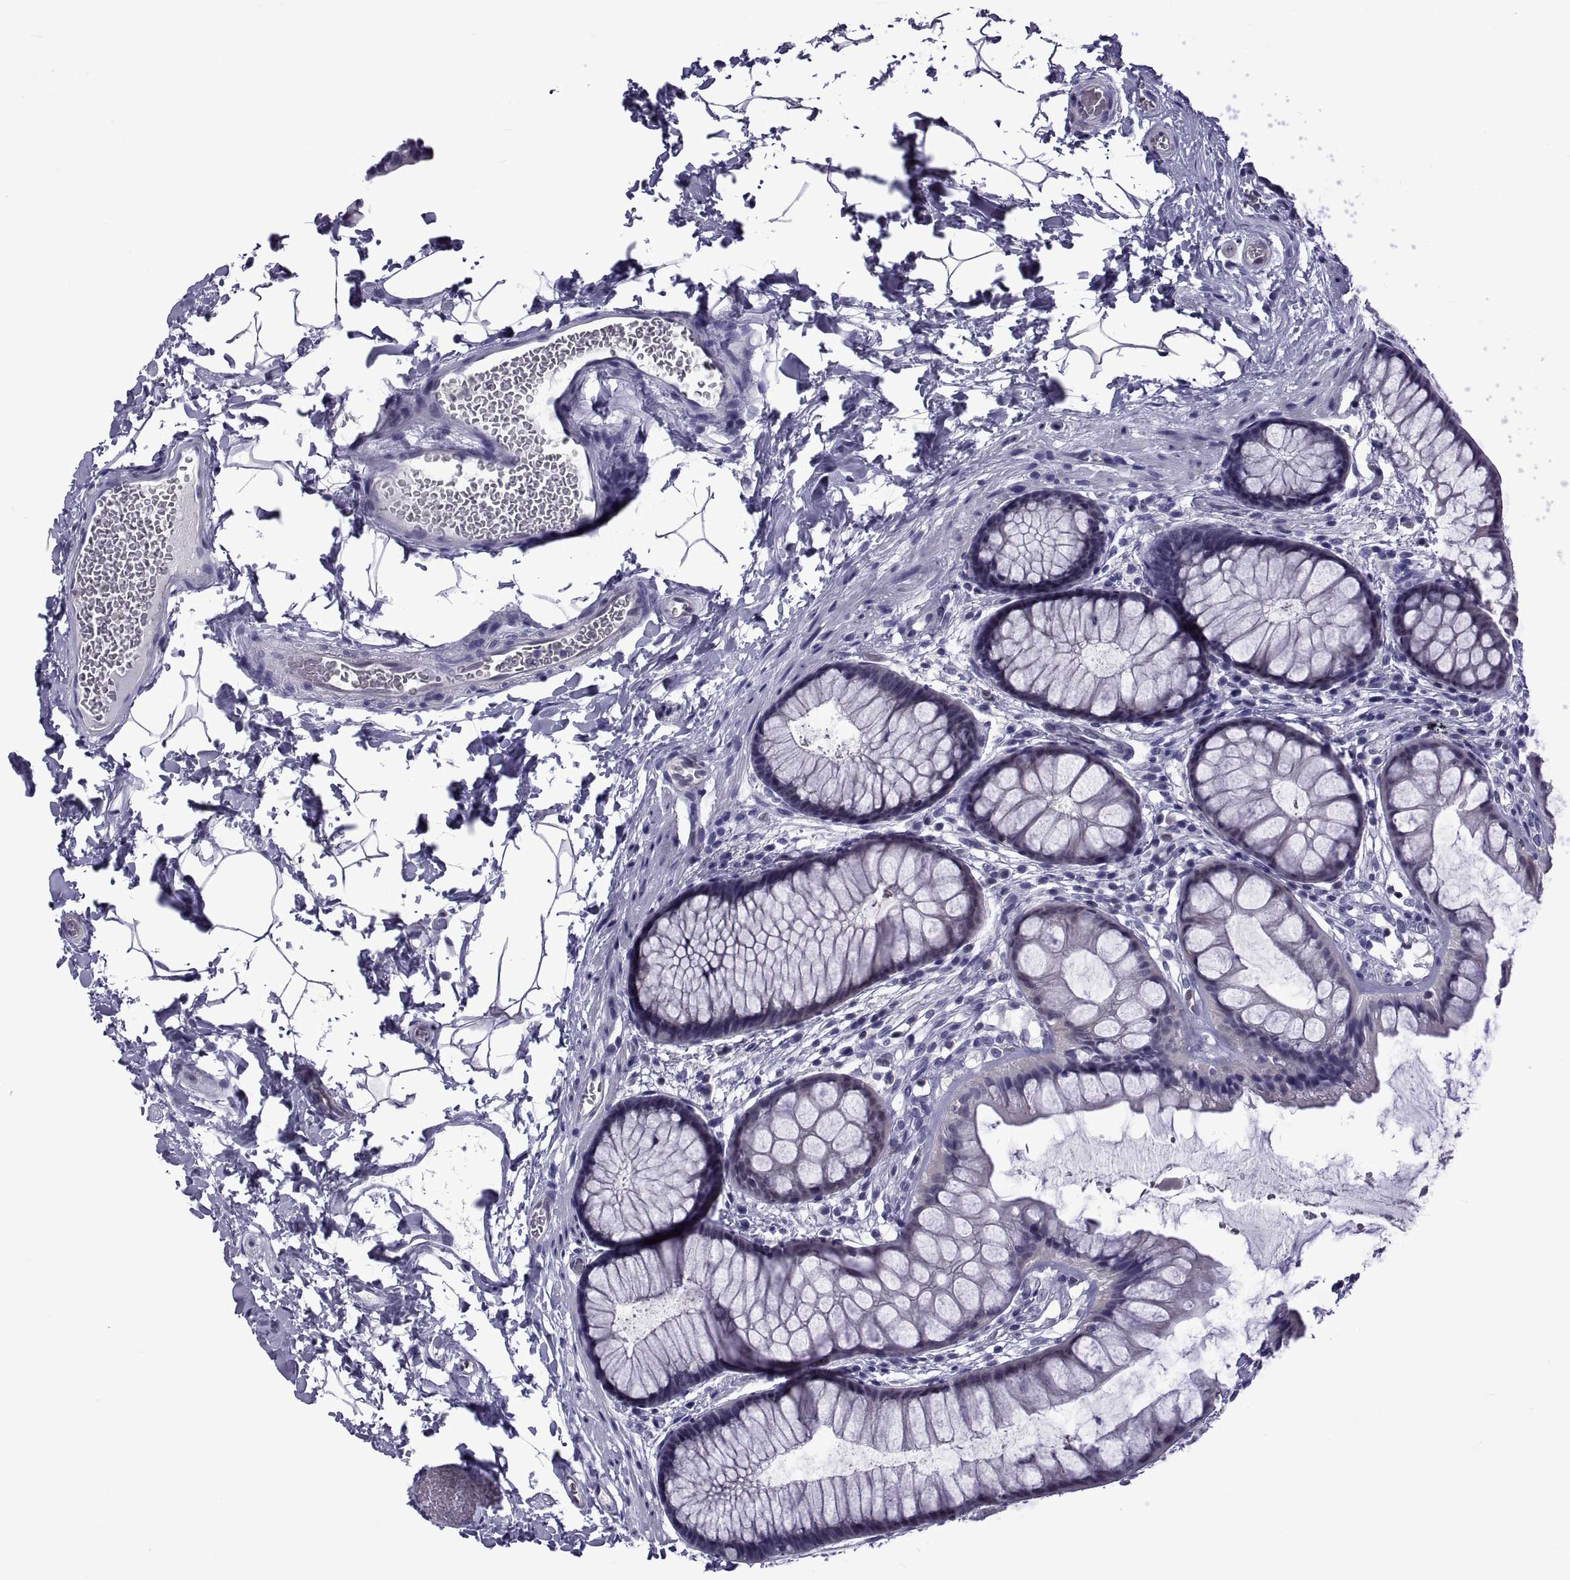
{"staining": {"intensity": "negative", "quantity": "none", "location": "none"}, "tissue": "rectum", "cell_type": "Glandular cells", "image_type": "normal", "snomed": [{"axis": "morphology", "description": "Normal tissue, NOS"}, {"axis": "topography", "description": "Rectum"}], "caption": "DAB (3,3'-diaminobenzidine) immunohistochemical staining of normal rectum exhibits no significant staining in glandular cells.", "gene": "LCN9", "patient": {"sex": "female", "age": 62}}